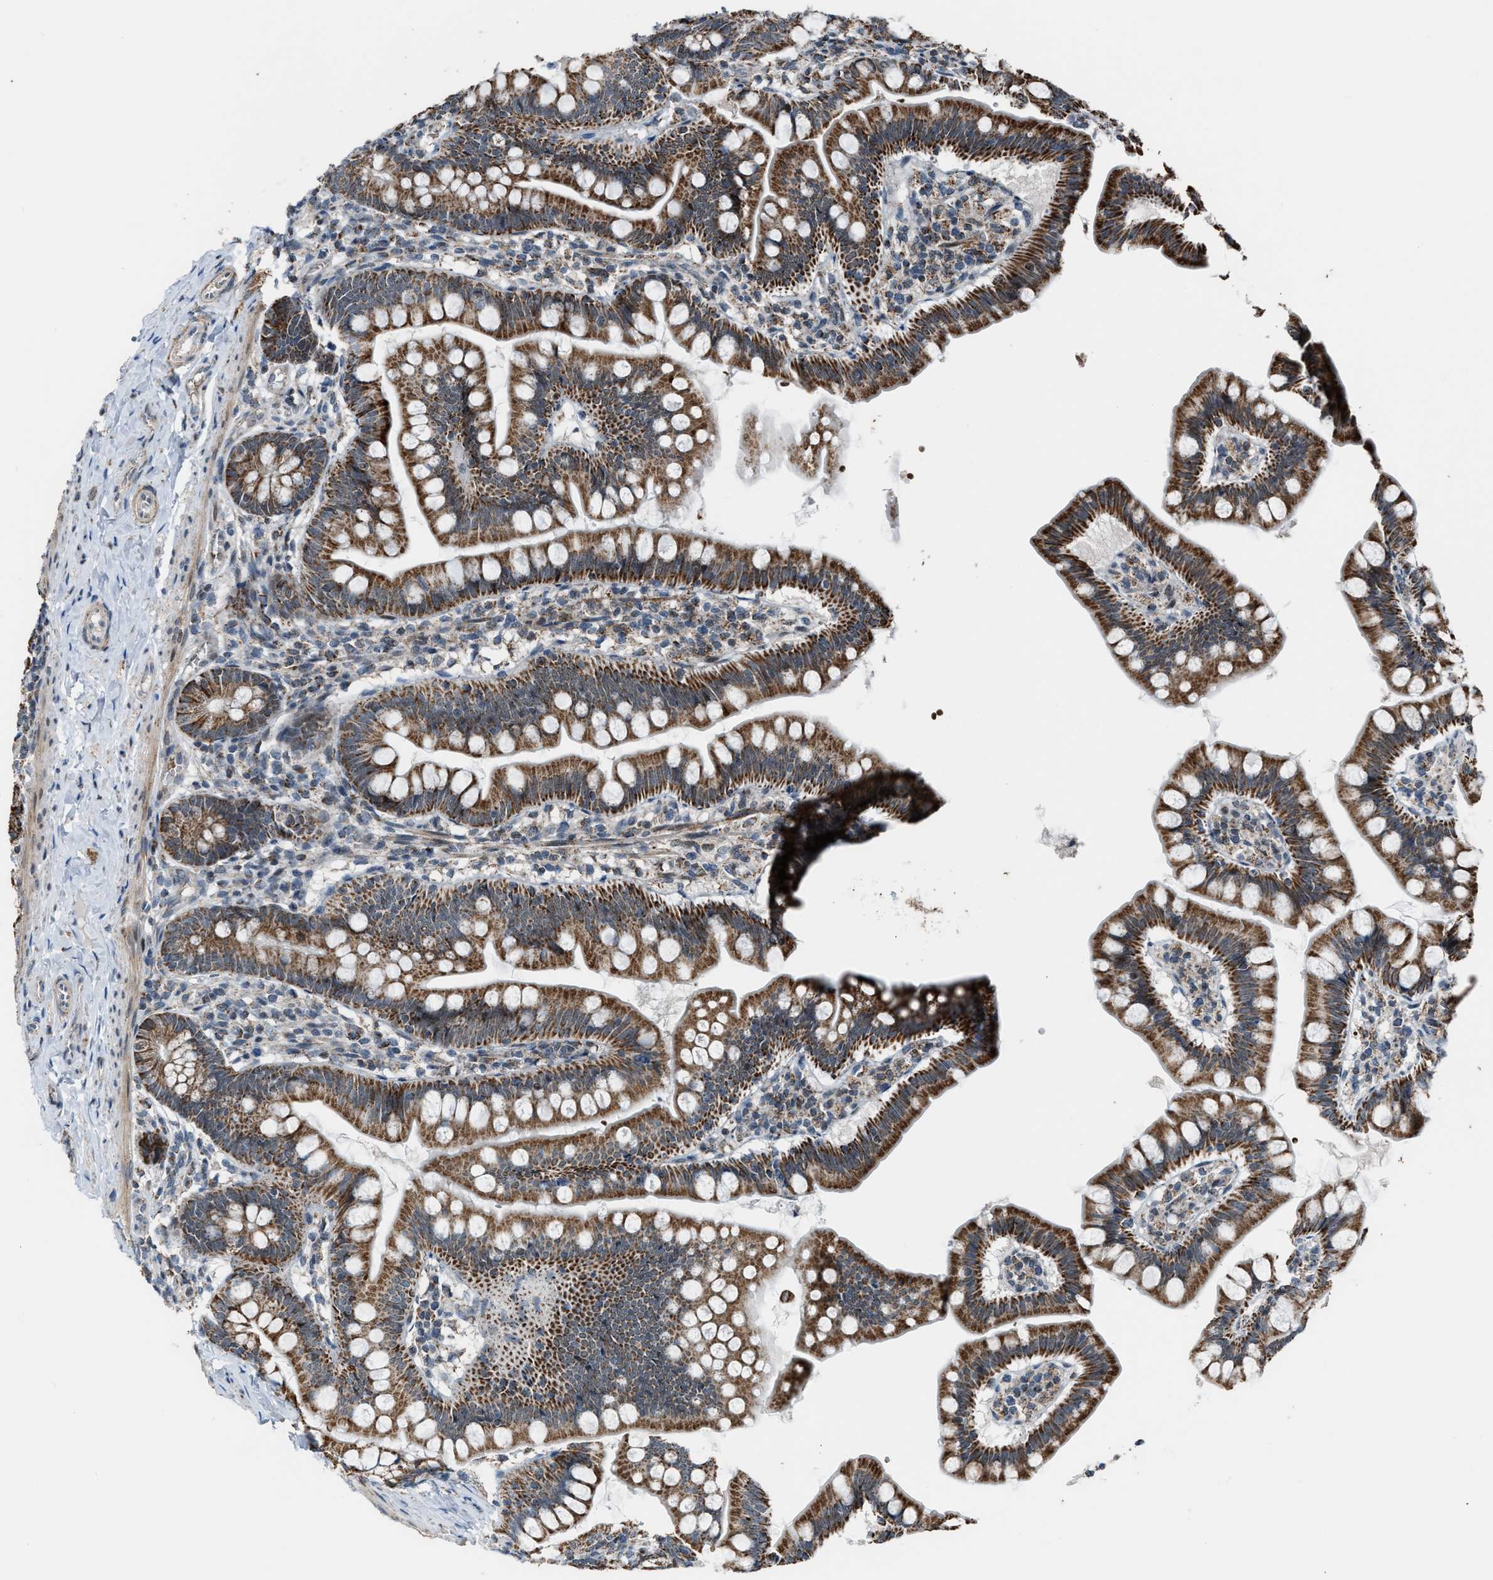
{"staining": {"intensity": "strong", "quantity": ">75%", "location": "cytoplasmic/membranous"}, "tissue": "small intestine", "cell_type": "Glandular cells", "image_type": "normal", "snomed": [{"axis": "morphology", "description": "Normal tissue, NOS"}, {"axis": "topography", "description": "Small intestine"}], "caption": "IHC photomicrograph of unremarkable human small intestine stained for a protein (brown), which exhibits high levels of strong cytoplasmic/membranous expression in about >75% of glandular cells.", "gene": "CHN2", "patient": {"sex": "male", "age": 7}}